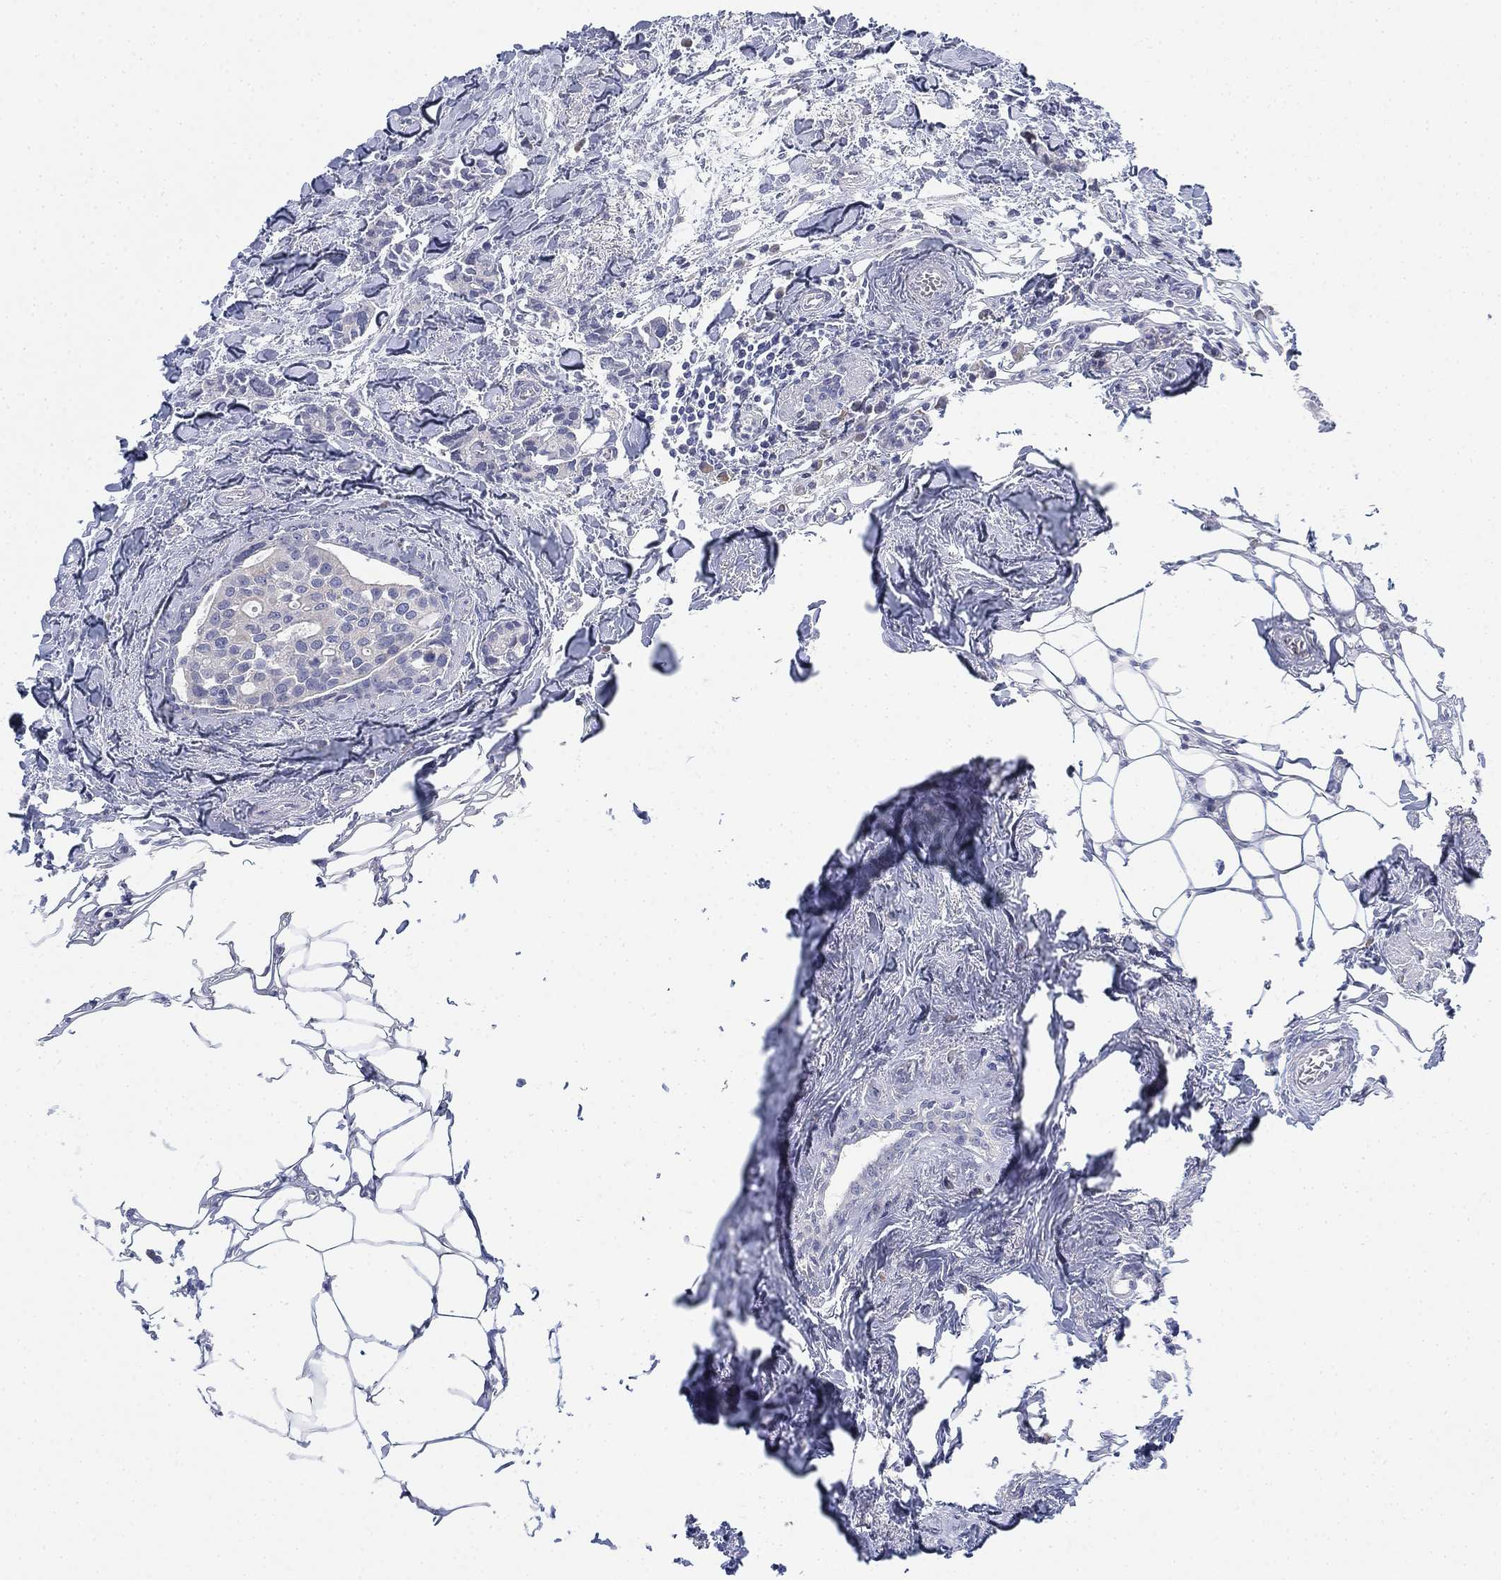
{"staining": {"intensity": "negative", "quantity": "none", "location": "none"}, "tissue": "breast cancer", "cell_type": "Tumor cells", "image_type": "cancer", "snomed": [{"axis": "morphology", "description": "Duct carcinoma"}, {"axis": "topography", "description": "Breast"}], "caption": "DAB immunohistochemical staining of human invasive ductal carcinoma (breast) reveals no significant expression in tumor cells.", "gene": "GCNA", "patient": {"sex": "female", "age": 83}}